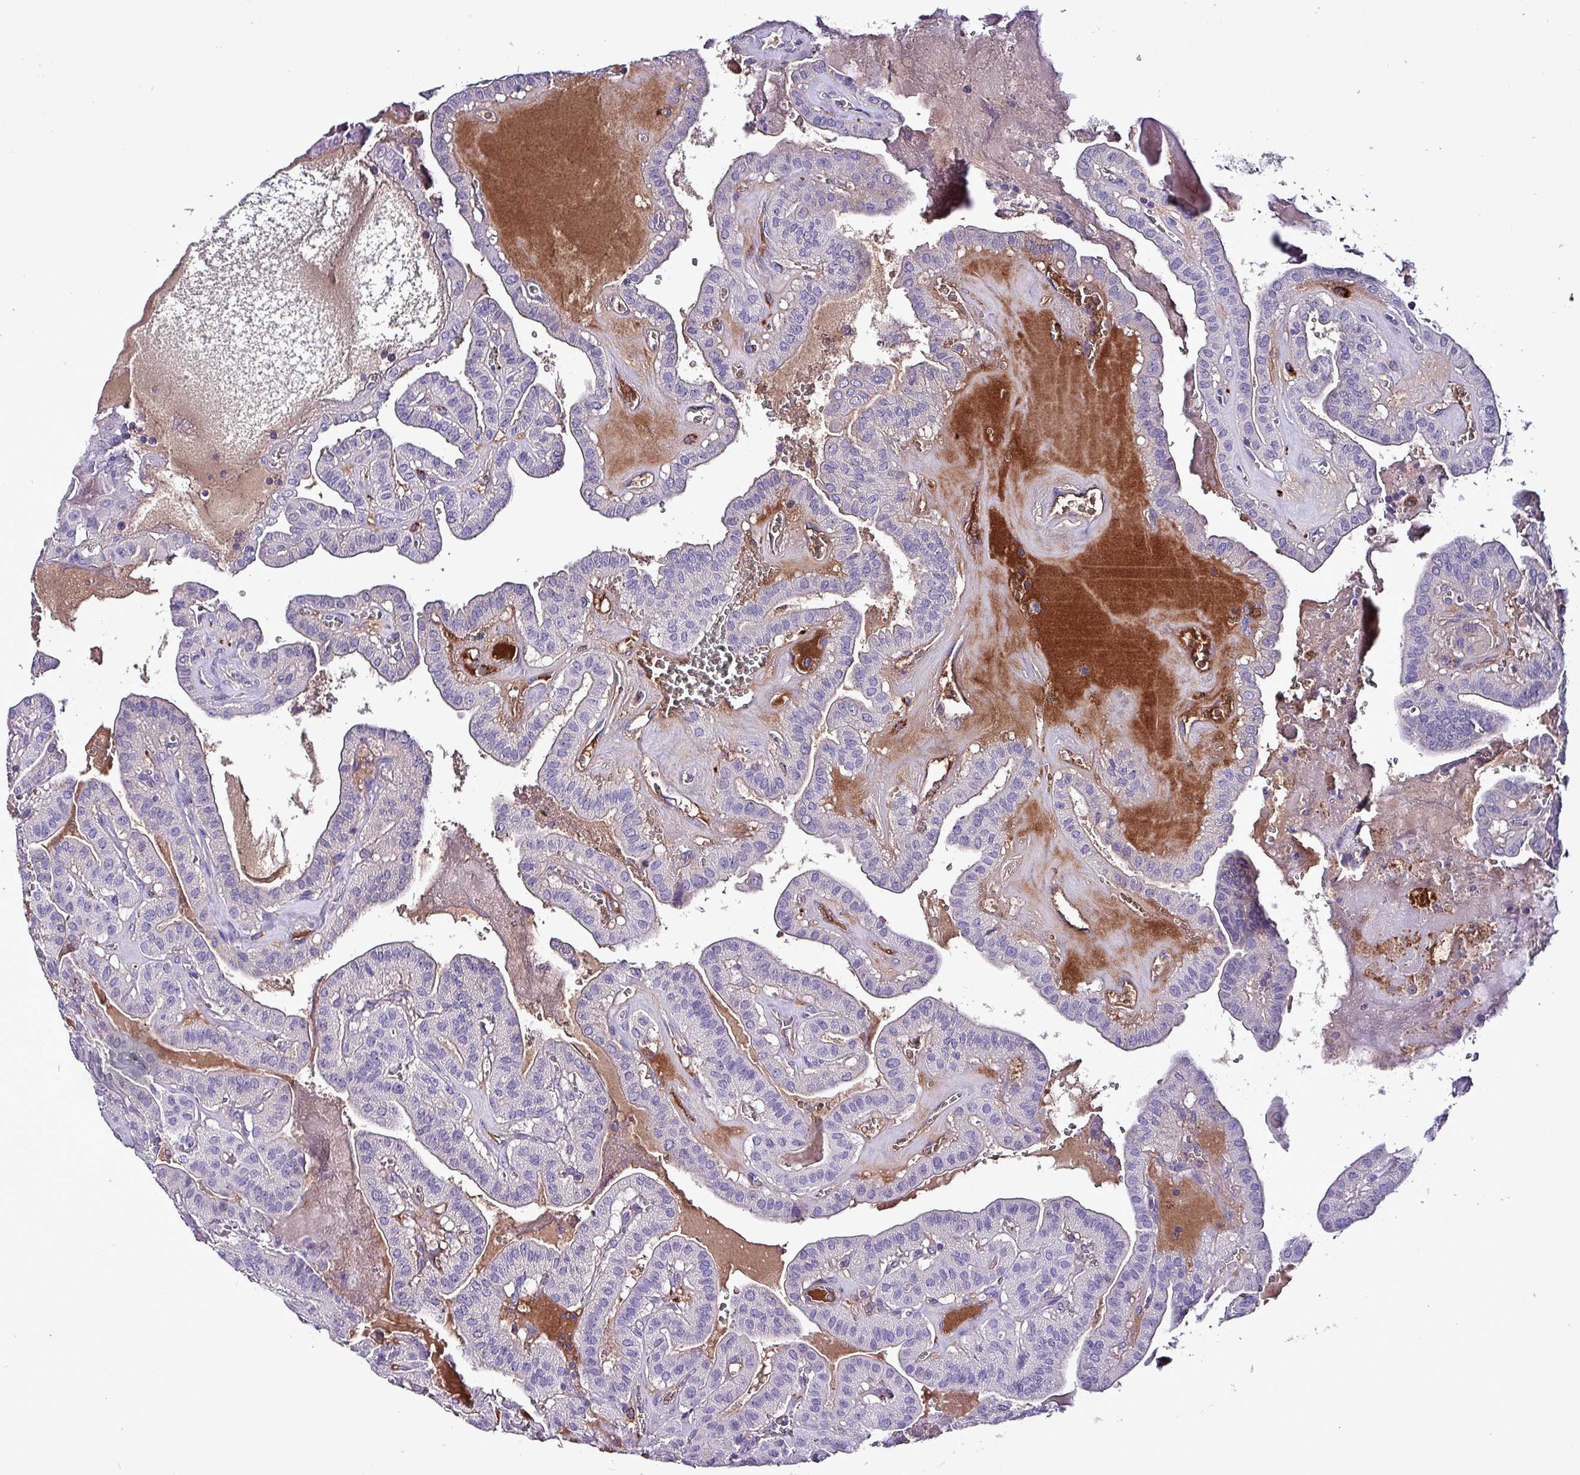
{"staining": {"intensity": "negative", "quantity": "none", "location": "none"}, "tissue": "thyroid cancer", "cell_type": "Tumor cells", "image_type": "cancer", "snomed": [{"axis": "morphology", "description": "Papillary adenocarcinoma, NOS"}, {"axis": "topography", "description": "Thyroid gland"}], "caption": "A high-resolution image shows immunohistochemistry staining of thyroid cancer, which shows no significant staining in tumor cells. (IHC, brightfield microscopy, high magnification).", "gene": "HP", "patient": {"sex": "male", "age": 52}}